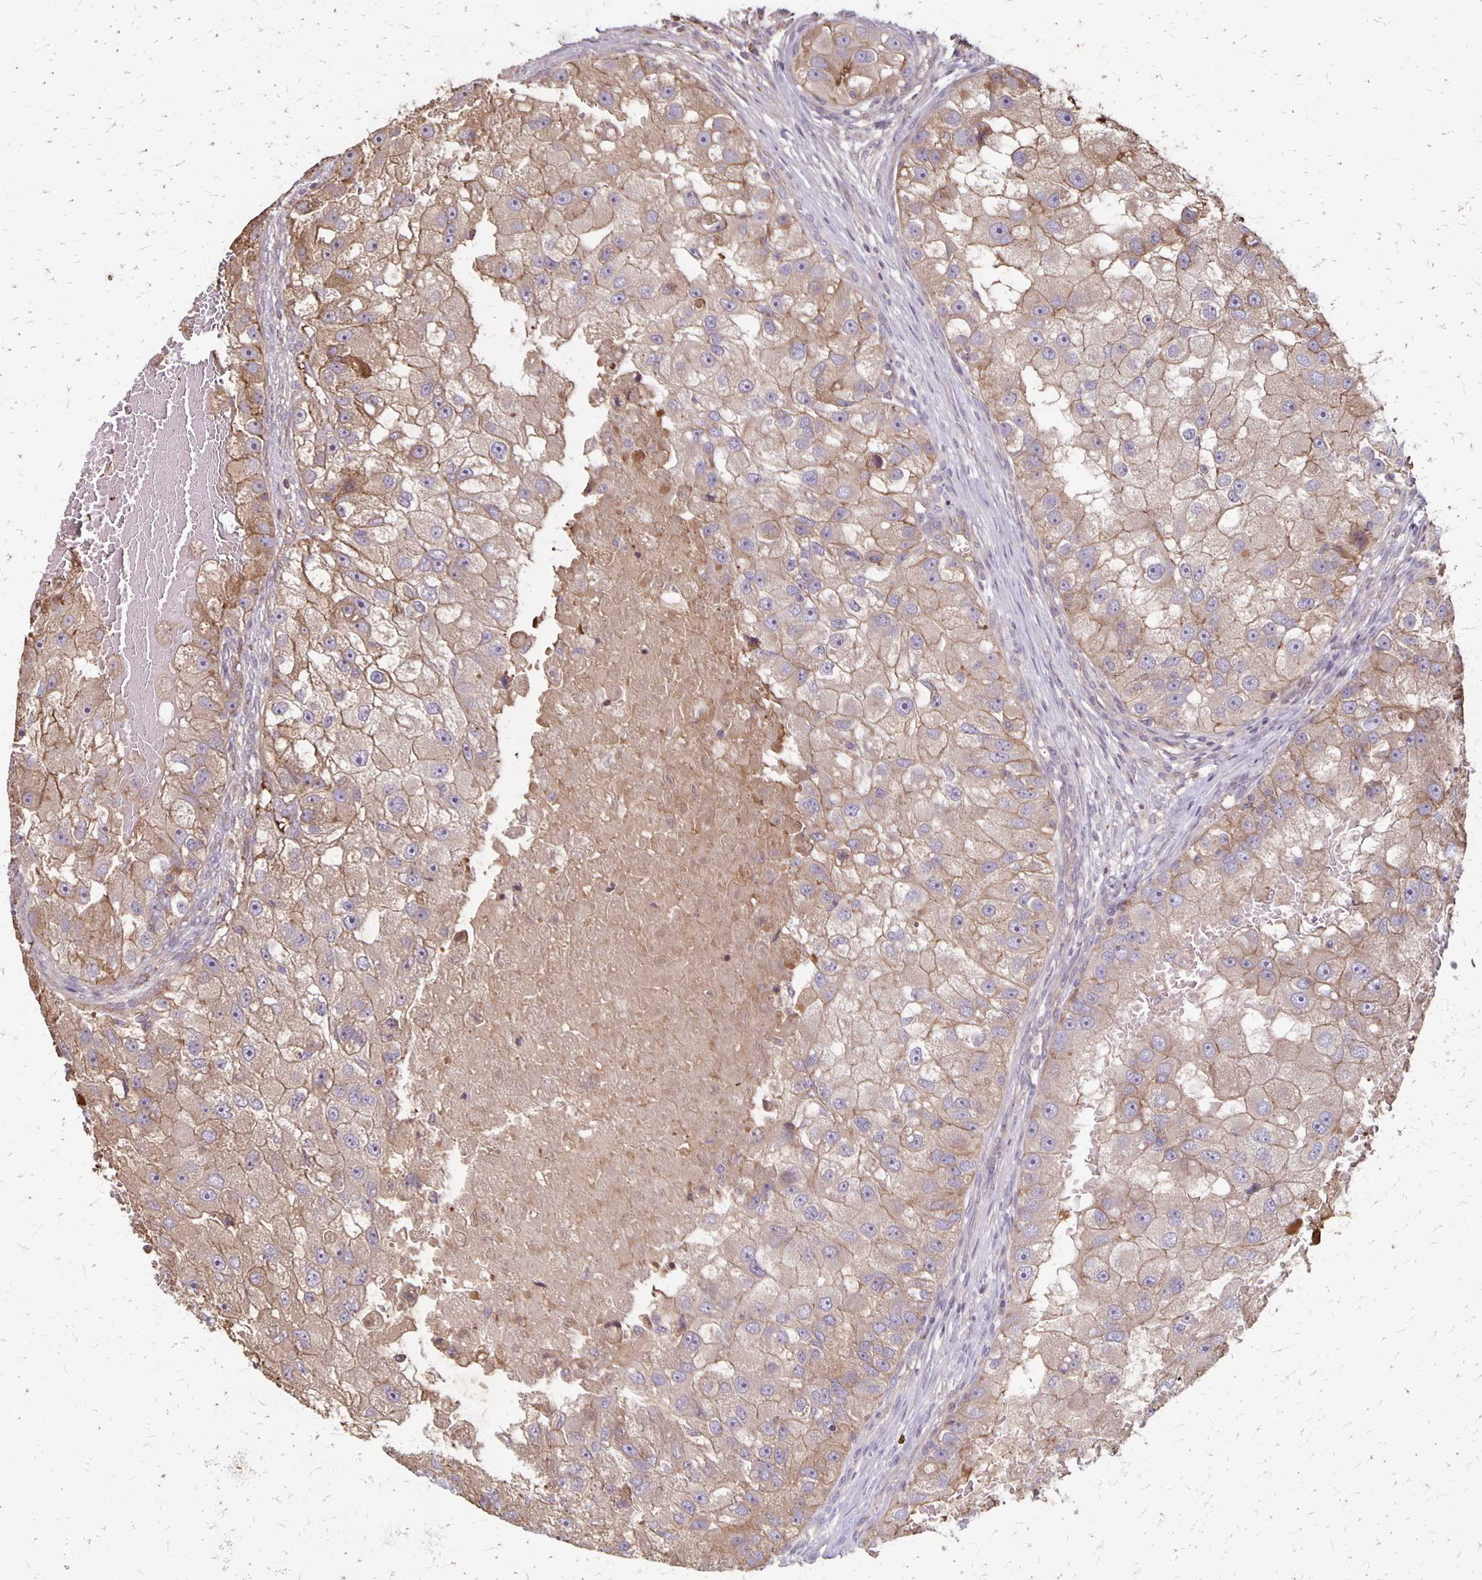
{"staining": {"intensity": "weak", "quantity": ">75%", "location": "cytoplasmic/membranous"}, "tissue": "renal cancer", "cell_type": "Tumor cells", "image_type": "cancer", "snomed": [{"axis": "morphology", "description": "Adenocarcinoma, NOS"}, {"axis": "topography", "description": "Kidney"}], "caption": "This is an image of immunohistochemistry (IHC) staining of adenocarcinoma (renal), which shows weak positivity in the cytoplasmic/membranous of tumor cells.", "gene": "PROM2", "patient": {"sex": "male", "age": 63}}